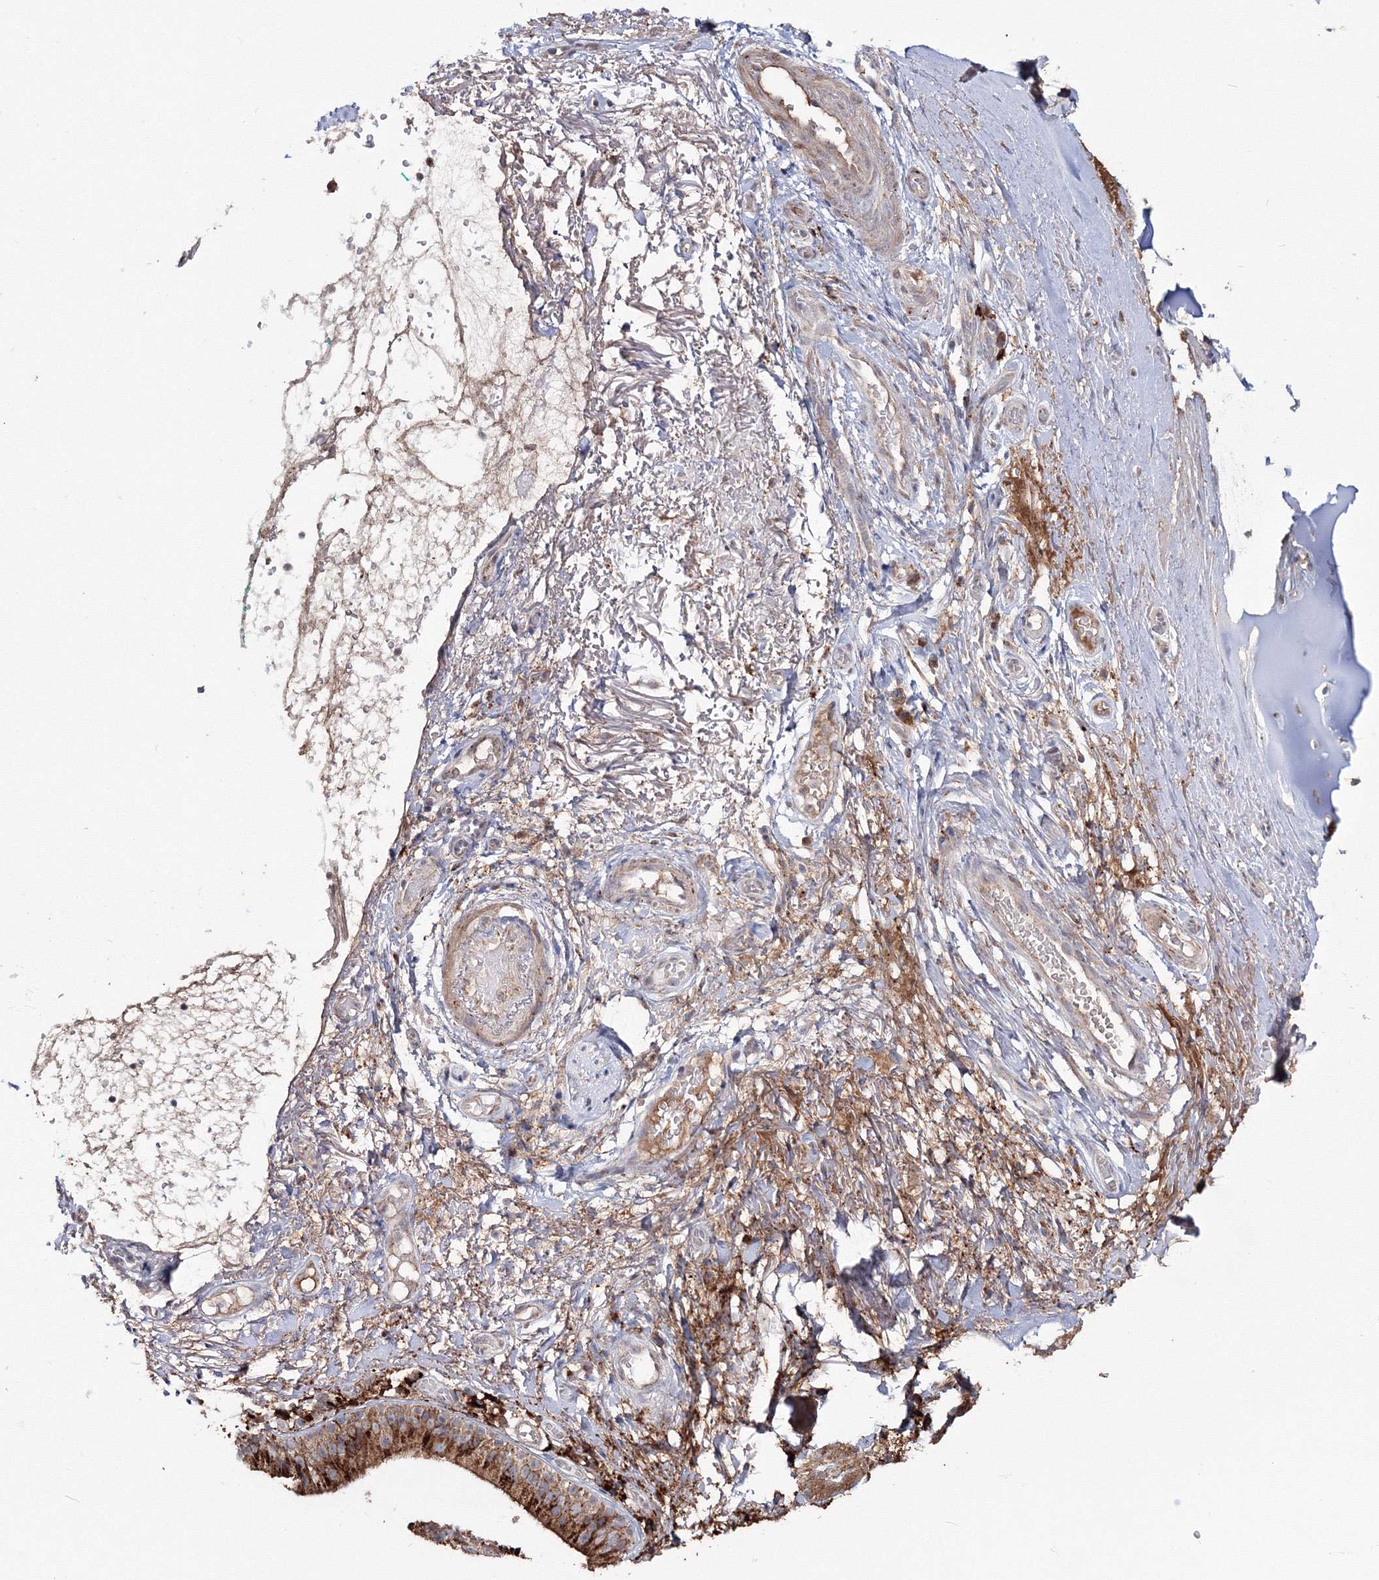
{"staining": {"intensity": "moderate", "quantity": "25%-75%", "location": "cytoplasmic/membranous"}, "tissue": "soft tissue", "cell_type": "Fibroblasts", "image_type": "normal", "snomed": [{"axis": "morphology", "description": "Normal tissue, NOS"}, {"axis": "morphology", "description": "Basal cell carcinoma"}, {"axis": "topography", "description": "Cartilage tissue"}, {"axis": "topography", "description": "Nasopharynx"}, {"axis": "topography", "description": "Oral tissue"}], "caption": "Unremarkable soft tissue demonstrates moderate cytoplasmic/membranous expression in about 25%-75% of fibroblasts, visualized by immunohistochemistry.", "gene": "PEX13", "patient": {"sex": "female", "age": 77}}